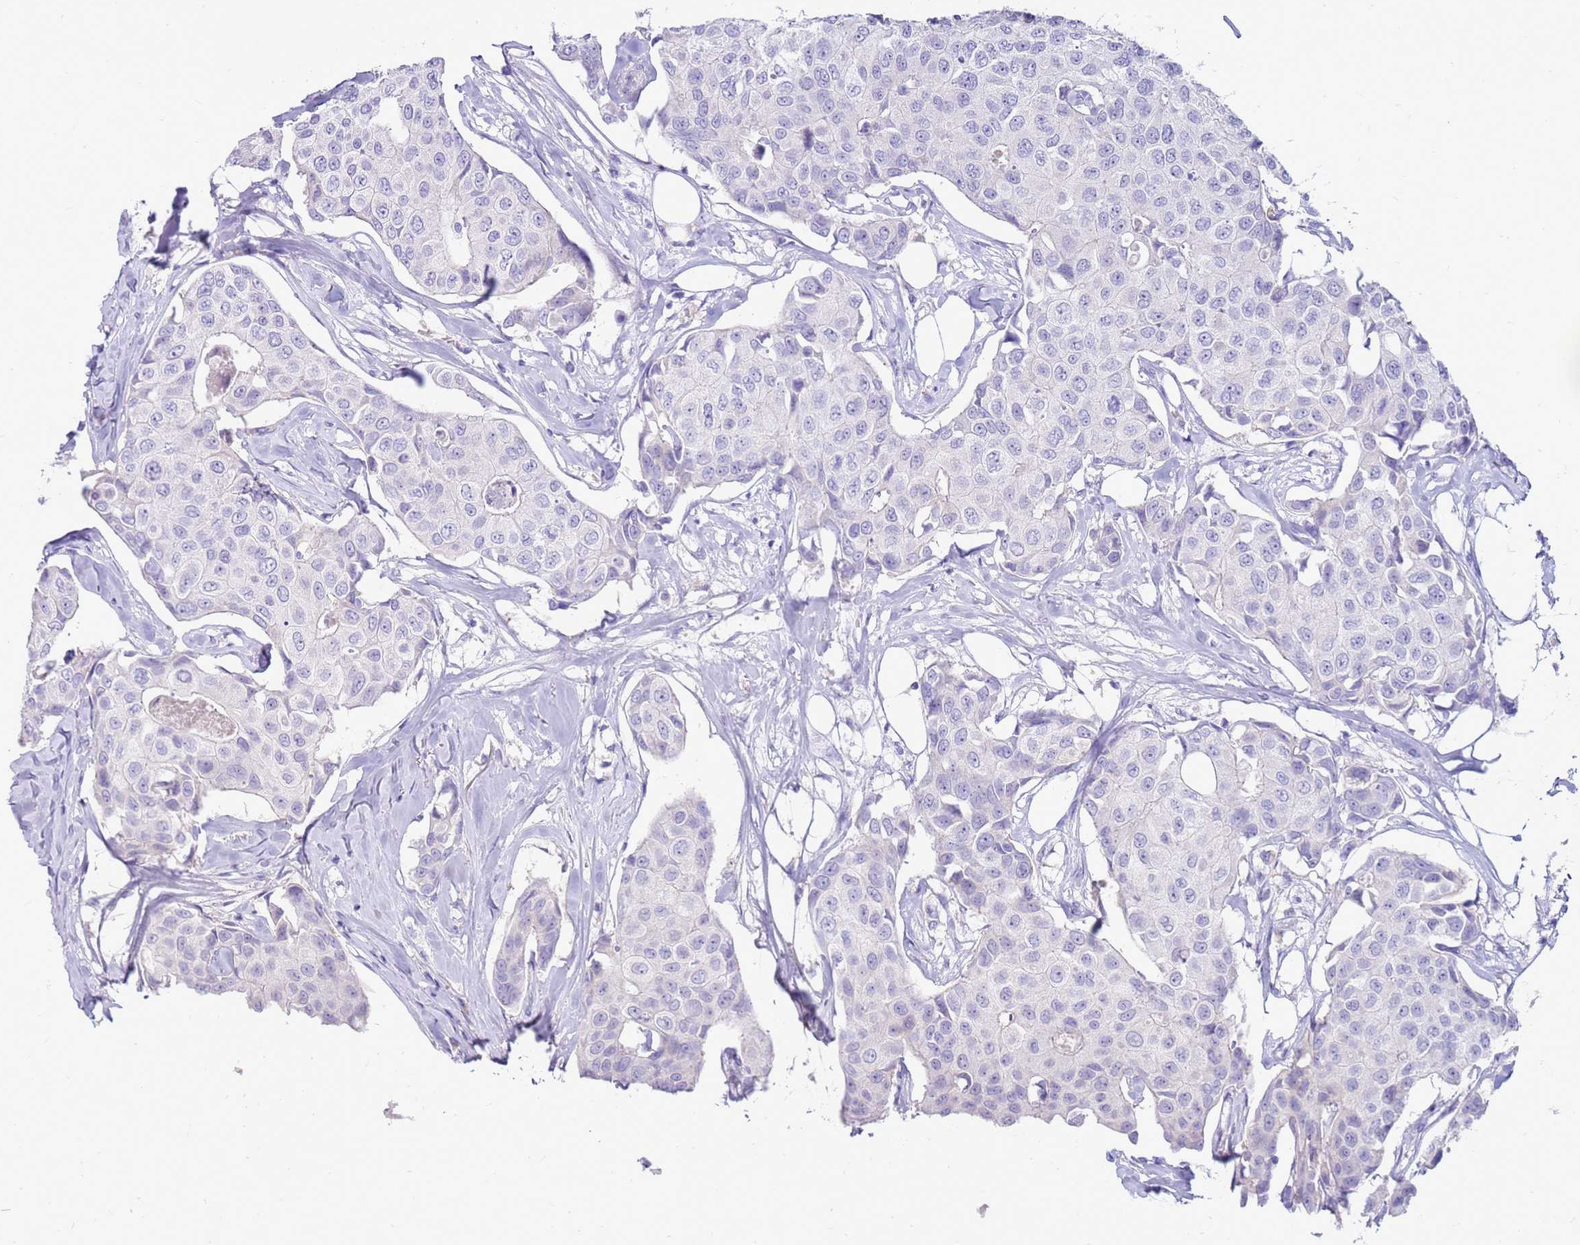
{"staining": {"intensity": "negative", "quantity": "none", "location": "none"}, "tissue": "breast cancer", "cell_type": "Tumor cells", "image_type": "cancer", "snomed": [{"axis": "morphology", "description": "Duct carcinoma"}, {"axis": "topography", "description": "Breast"}], "caption": "High magnification brightfield microscopy of breast intraductal carcinoma stained with DAB (brown) and counterstained with hematoxylin (blue): tumor cells show no significant staining.", "gene": "EVPLL", "patient": {"sex": "female", "age": 80}}